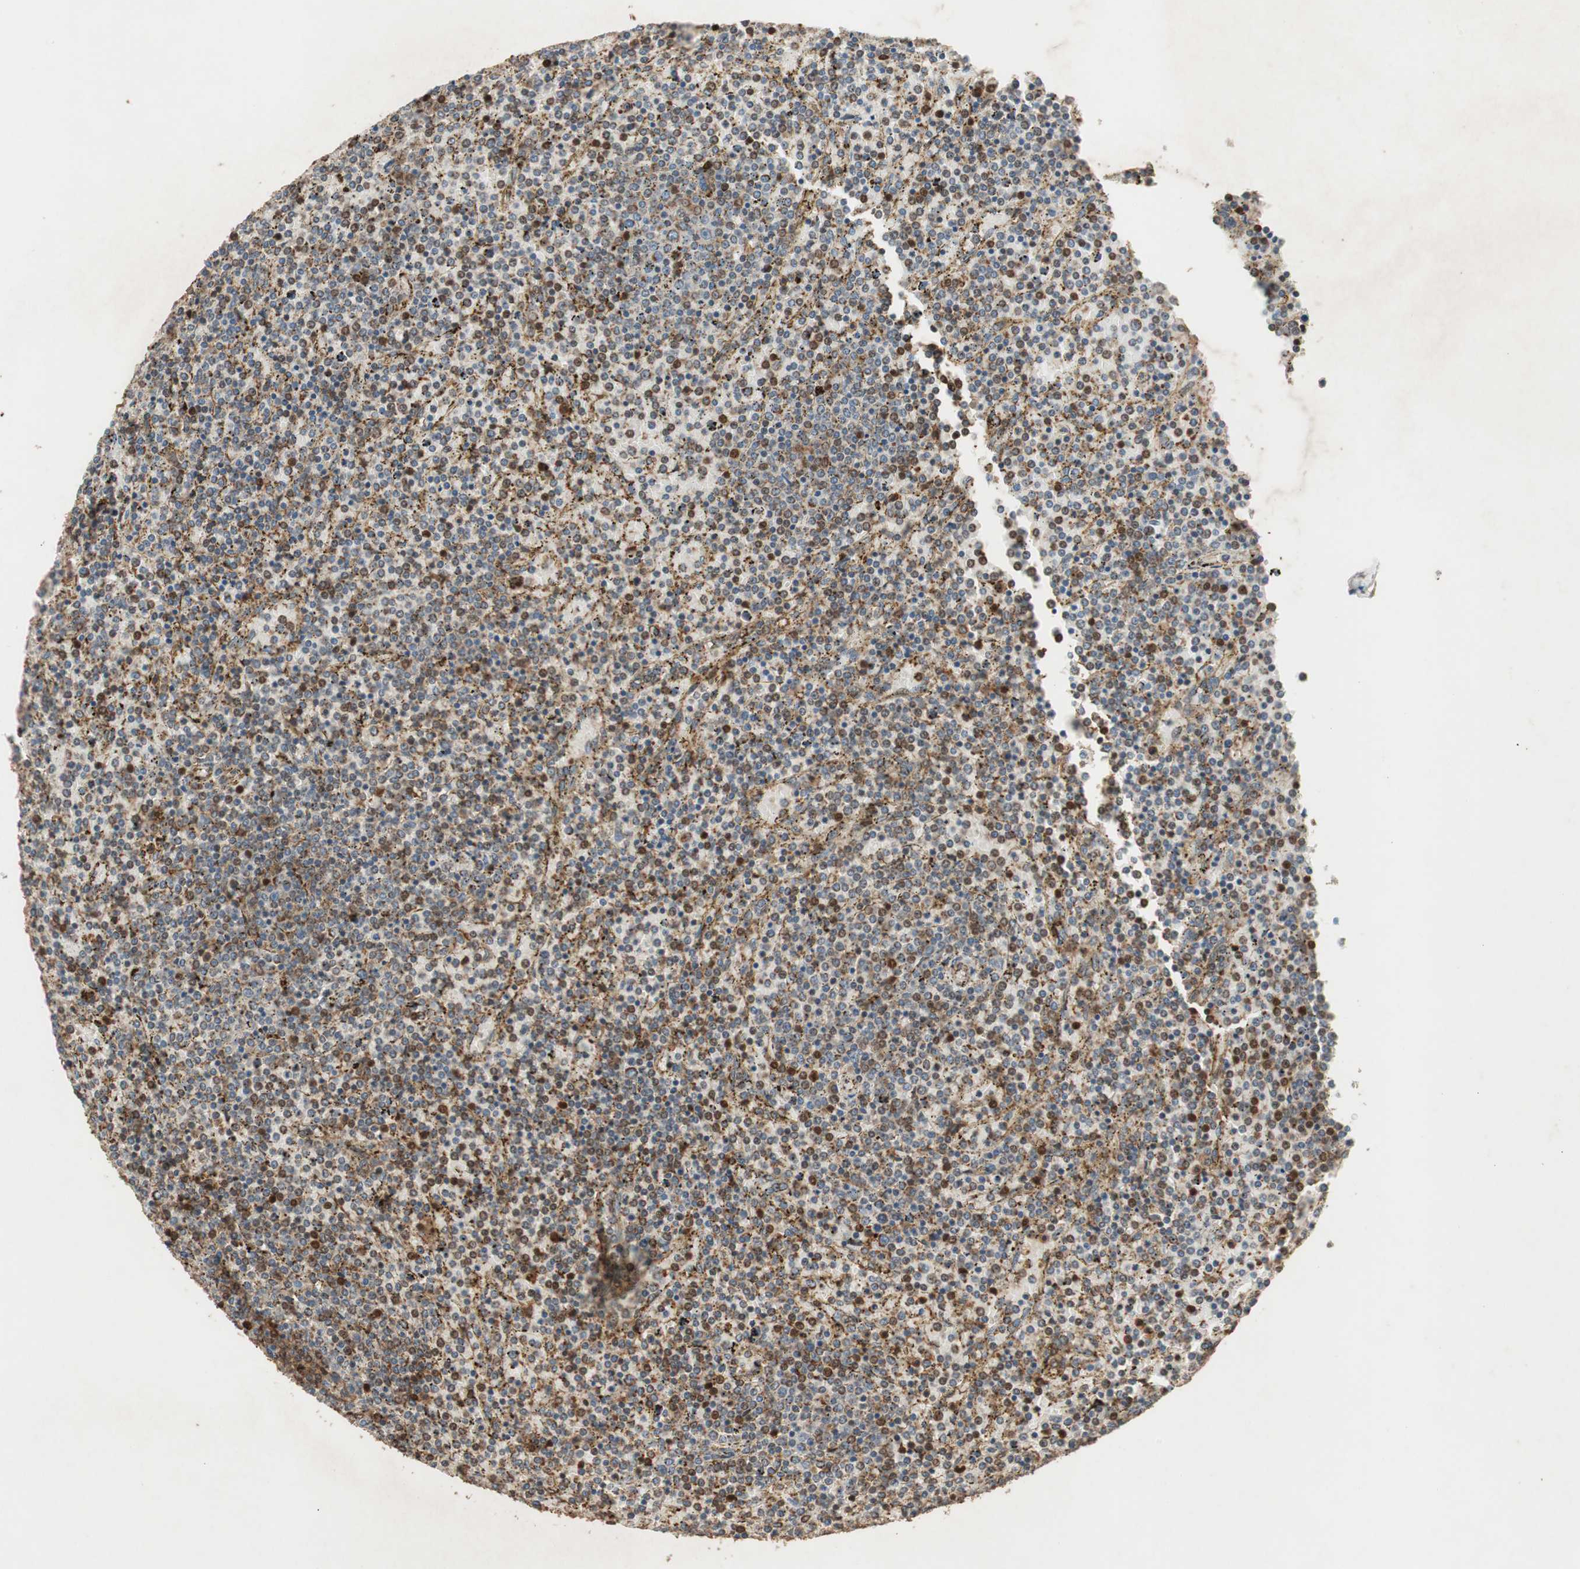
{"staining": {"intensity": "moderate", "quantity": "25%-75%", "location": "cytoplasmic/membranous"}, "tissue": "lymphoma", "cell_type": "Tumor cells", "image_type": "cancer", "snomed": [{"axis": "morphology", "description": "Malignant lymphoma, non-Hodgkin's type, Low grade"}, {"axis": "topography", "description": "Spleen"}], "caption": "Immunohistochemical staining of lymphoma demonstrates medium levels of moderate cytoplasmic/membranous protein expression in approximately 25%-75% of tumor cells. (DAB IHC with brightfield microscopy, high magnification).", "gene": "RAB1A", "patient": {"sex": "female", "age": 77}}